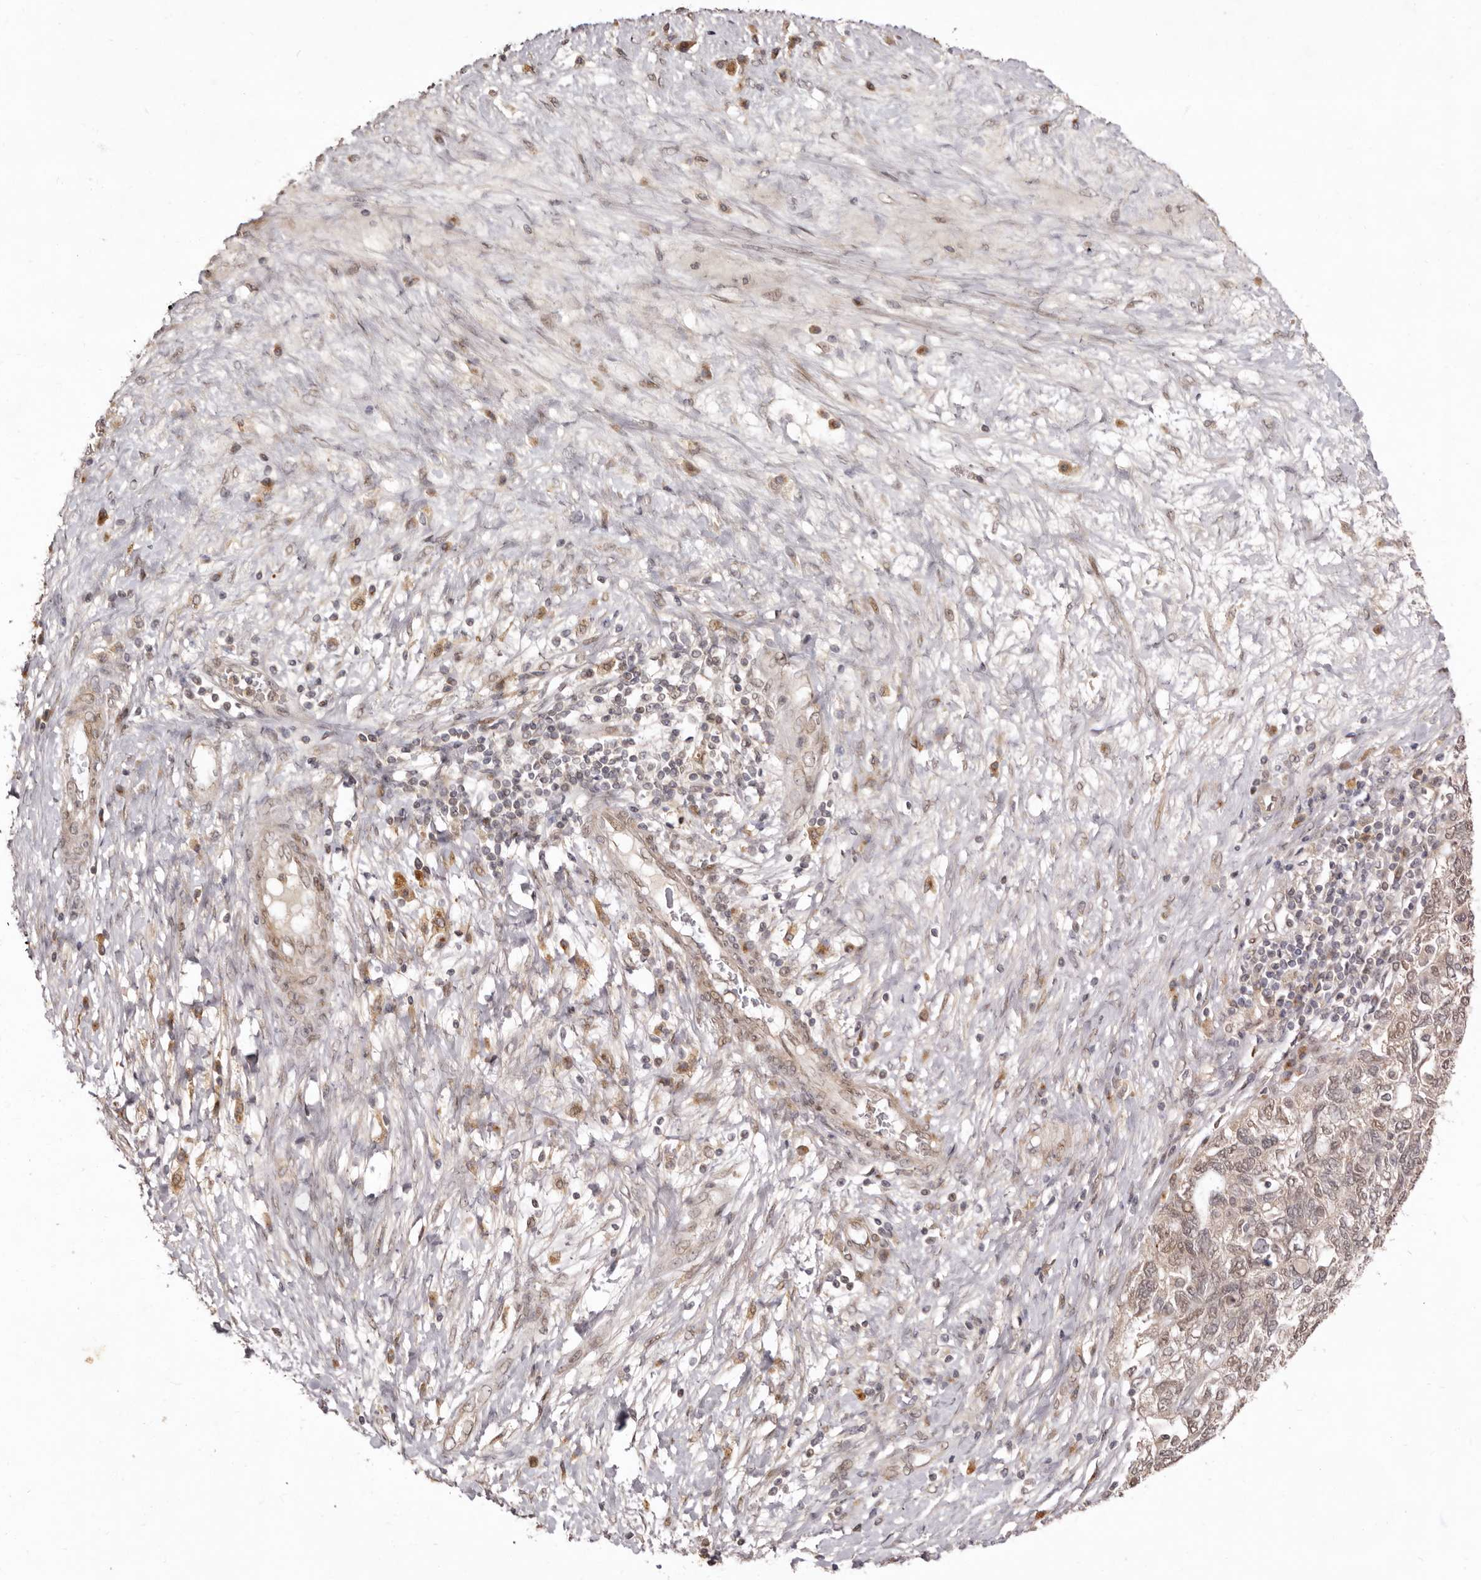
{"staining": {"intensity": "weak", "quantity": ">75%", "location": "cytoplasmic/membranous,nuclear"}, "tissue": "ovarian cancer", "cell_type": "Tumor cells", "image_type": "cancer", "snomed": [{"axis": "morphology", "description": "Carcinoma, NOS"}, {"axis": "morphology", "description": "Cystadenocarcinoma, serous, NOS"}, {"axis": "topography", "description": "Ovary"}], "caption": "Immunohistochemical staining of human ovarian cancer reveals low levels of weak cytoplasmic/membranous and nuclear protein positivity in about >75% of tumor cells.", "gene": "ZNF326", "patient": {"sex": "female", "age": 69}}